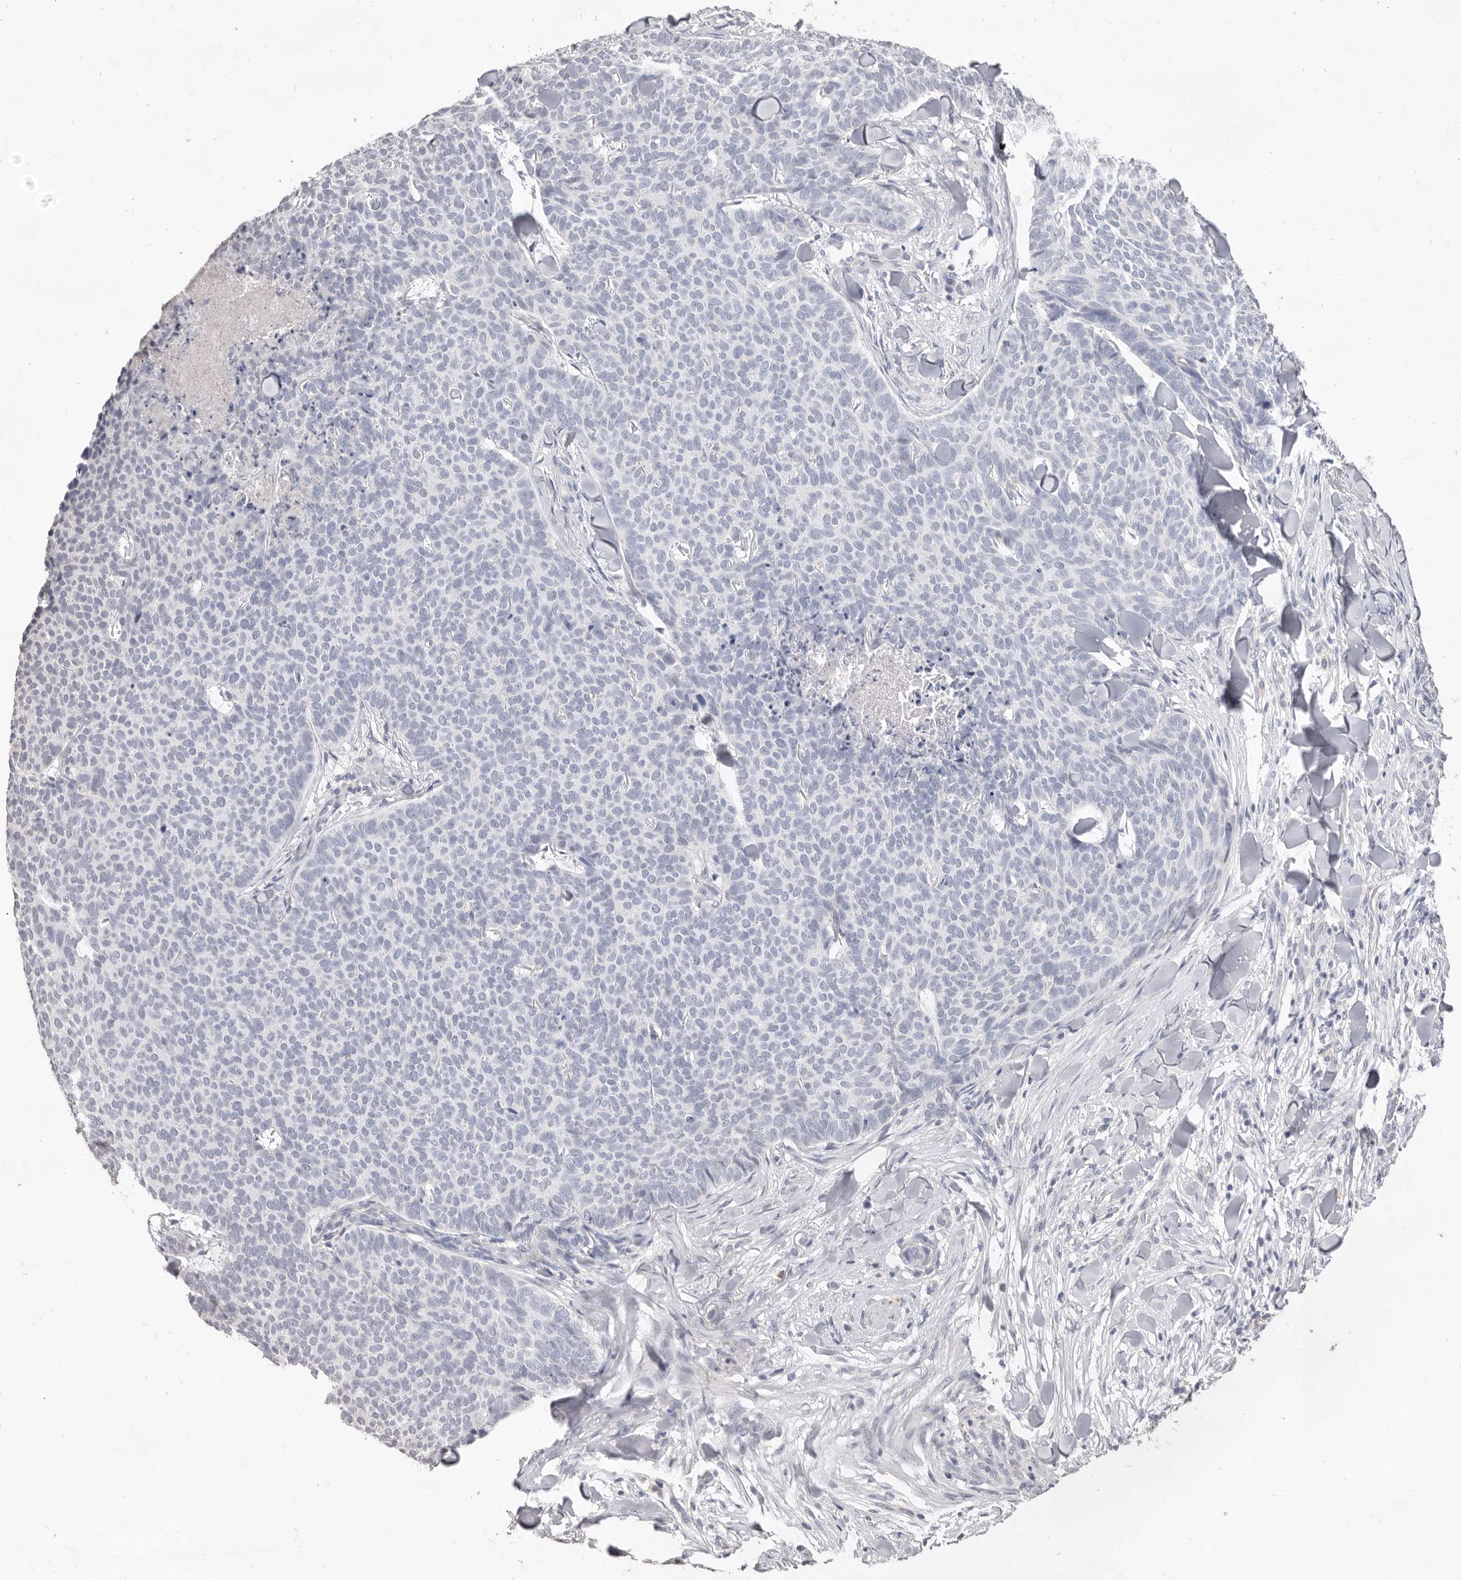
{"staining": {"intensity": "negative", "quantity": "none", "location": "none"}, "tissue": "skin cancer", "cell_type": "Tumor cells", "image_type": "cancer", "snomed": [{"axis": "morphology", "description": "Normal tissue, NOS"}, {"axis": "morphology", "description": "Basal cell carcinoma"}, {"axis": "topography", "description": "Skin"}], "caption": "Protein analysis of basal cell carcinoma (skin) reveals no significant expression in tumor cells.", "gene": "ZYG11B", "patient": {"sex": "male", "age": 50}}